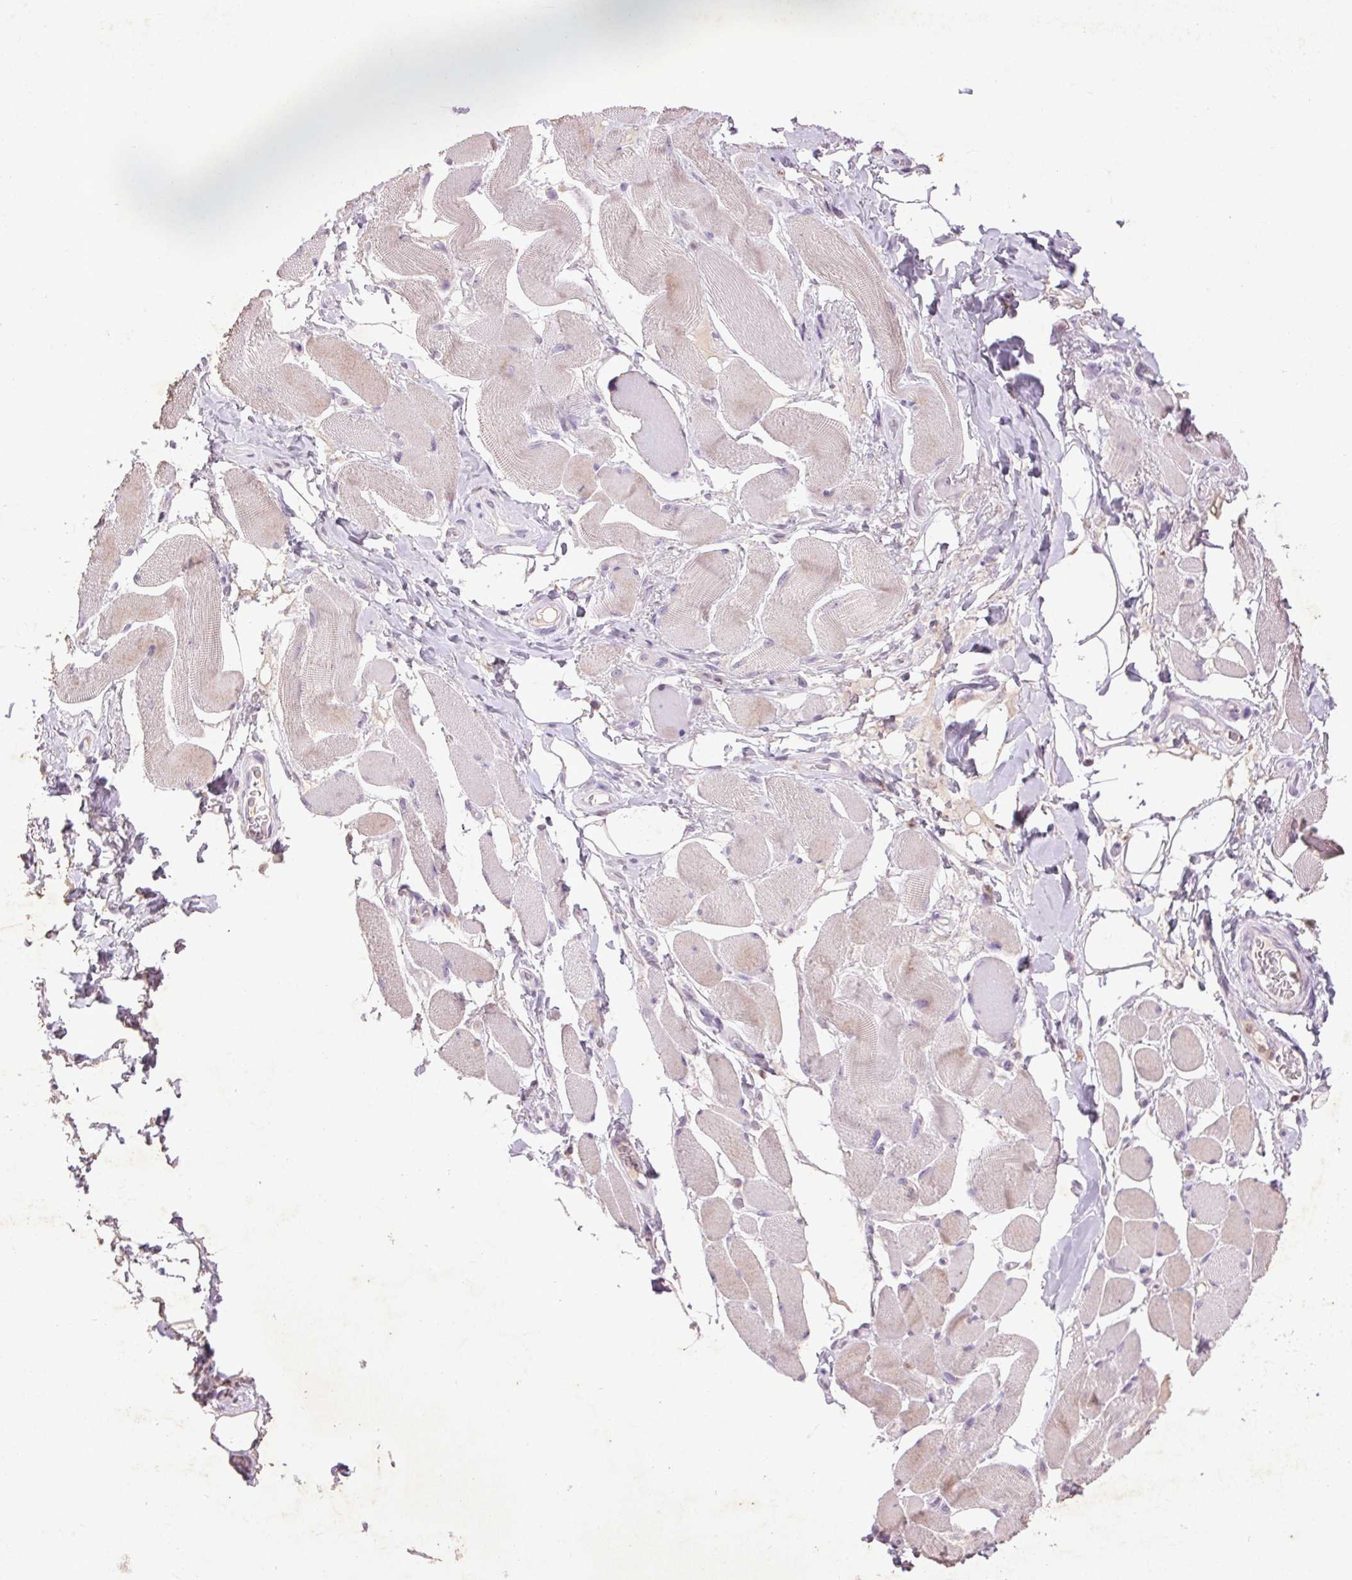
{"staining": {"intensity": "weak", "quantity": "25%-75%", "location": "cytoplasmic/membranous"}, "tissue": "skeletal muscle", "cell_type": "Myocytes", "image_type": "normal", "snomed": [{"axis": "morphology", "description": "Normal tissue, NOS"}, {"axis": "topography", "description": "Skeletal muscle"}, {"axis": "topography", "description": "Anal"}, {"axis": "topography", "description": "Peripheral nerve tissue"}], "caption": "A micrograph of human skeletal muscle stained for a protein exhibits weak cytoplasmic/membranous brown staining in myocytes. The protein of interest is shown in brown color, while the nuclei are stained blue.", "gene": "FNDC7", "patient": {"sex": "male", "age": 53}}